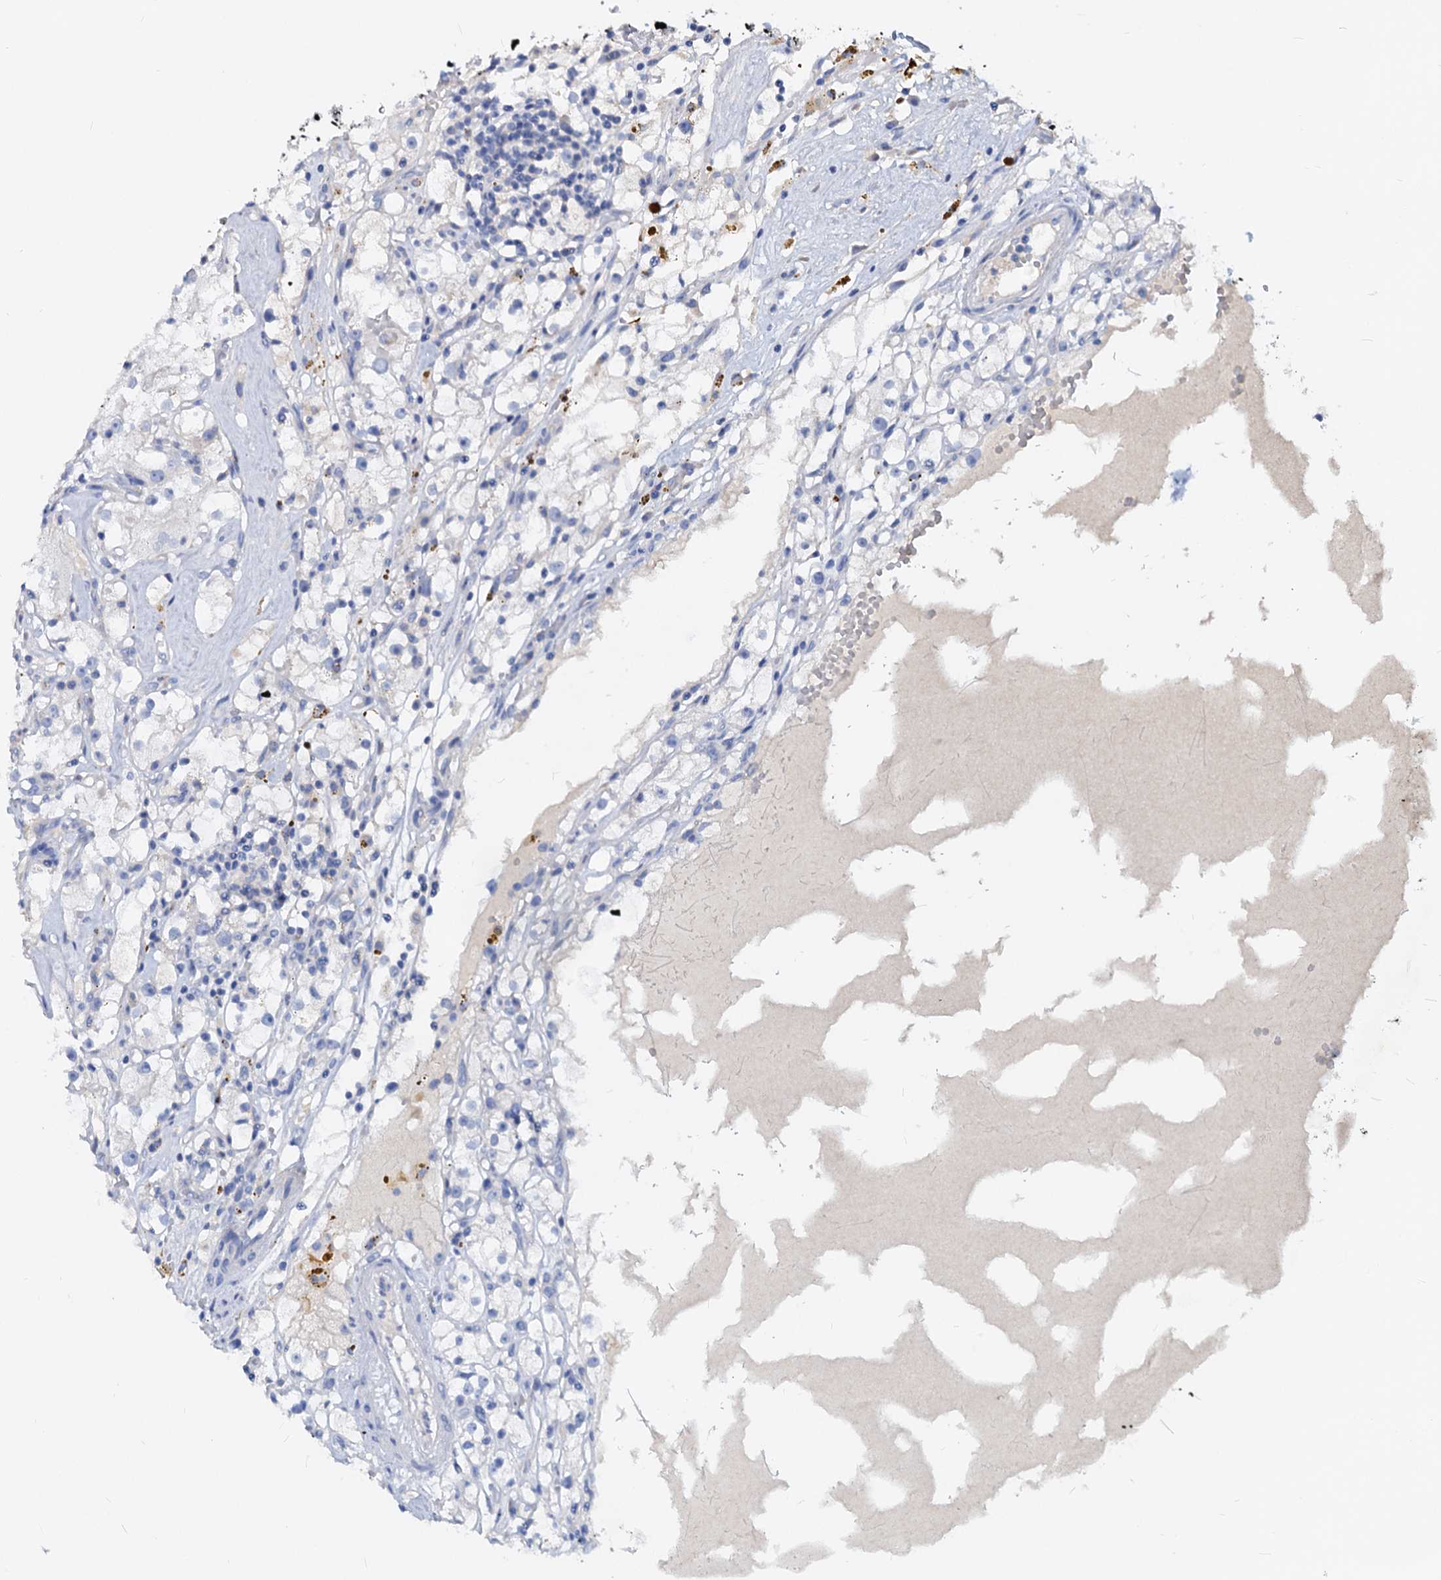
{"staining": {"intensity": "negative", "quantity": "none", "location": "none"}, "tissue": "renal cancer", "cell_type": "Tumor cells", "image_type": "cancer", "snomed": [{"axis": "morphology", "description": "Adenocarcinoma, NOS"}, {"axis": "topography", "description": "Kidney"}], "caption": "DAB (3,3'-diaminobenzidine) immunohistochemical staining of human renal cancer shows no significant positivity in tumor cells. (DAB (3,3'-diaminobenzidine) immunohistochemistry (IHC), high magnification).", "gene": "DYDC2", "patient": {"sex": "male", "age": 56}}